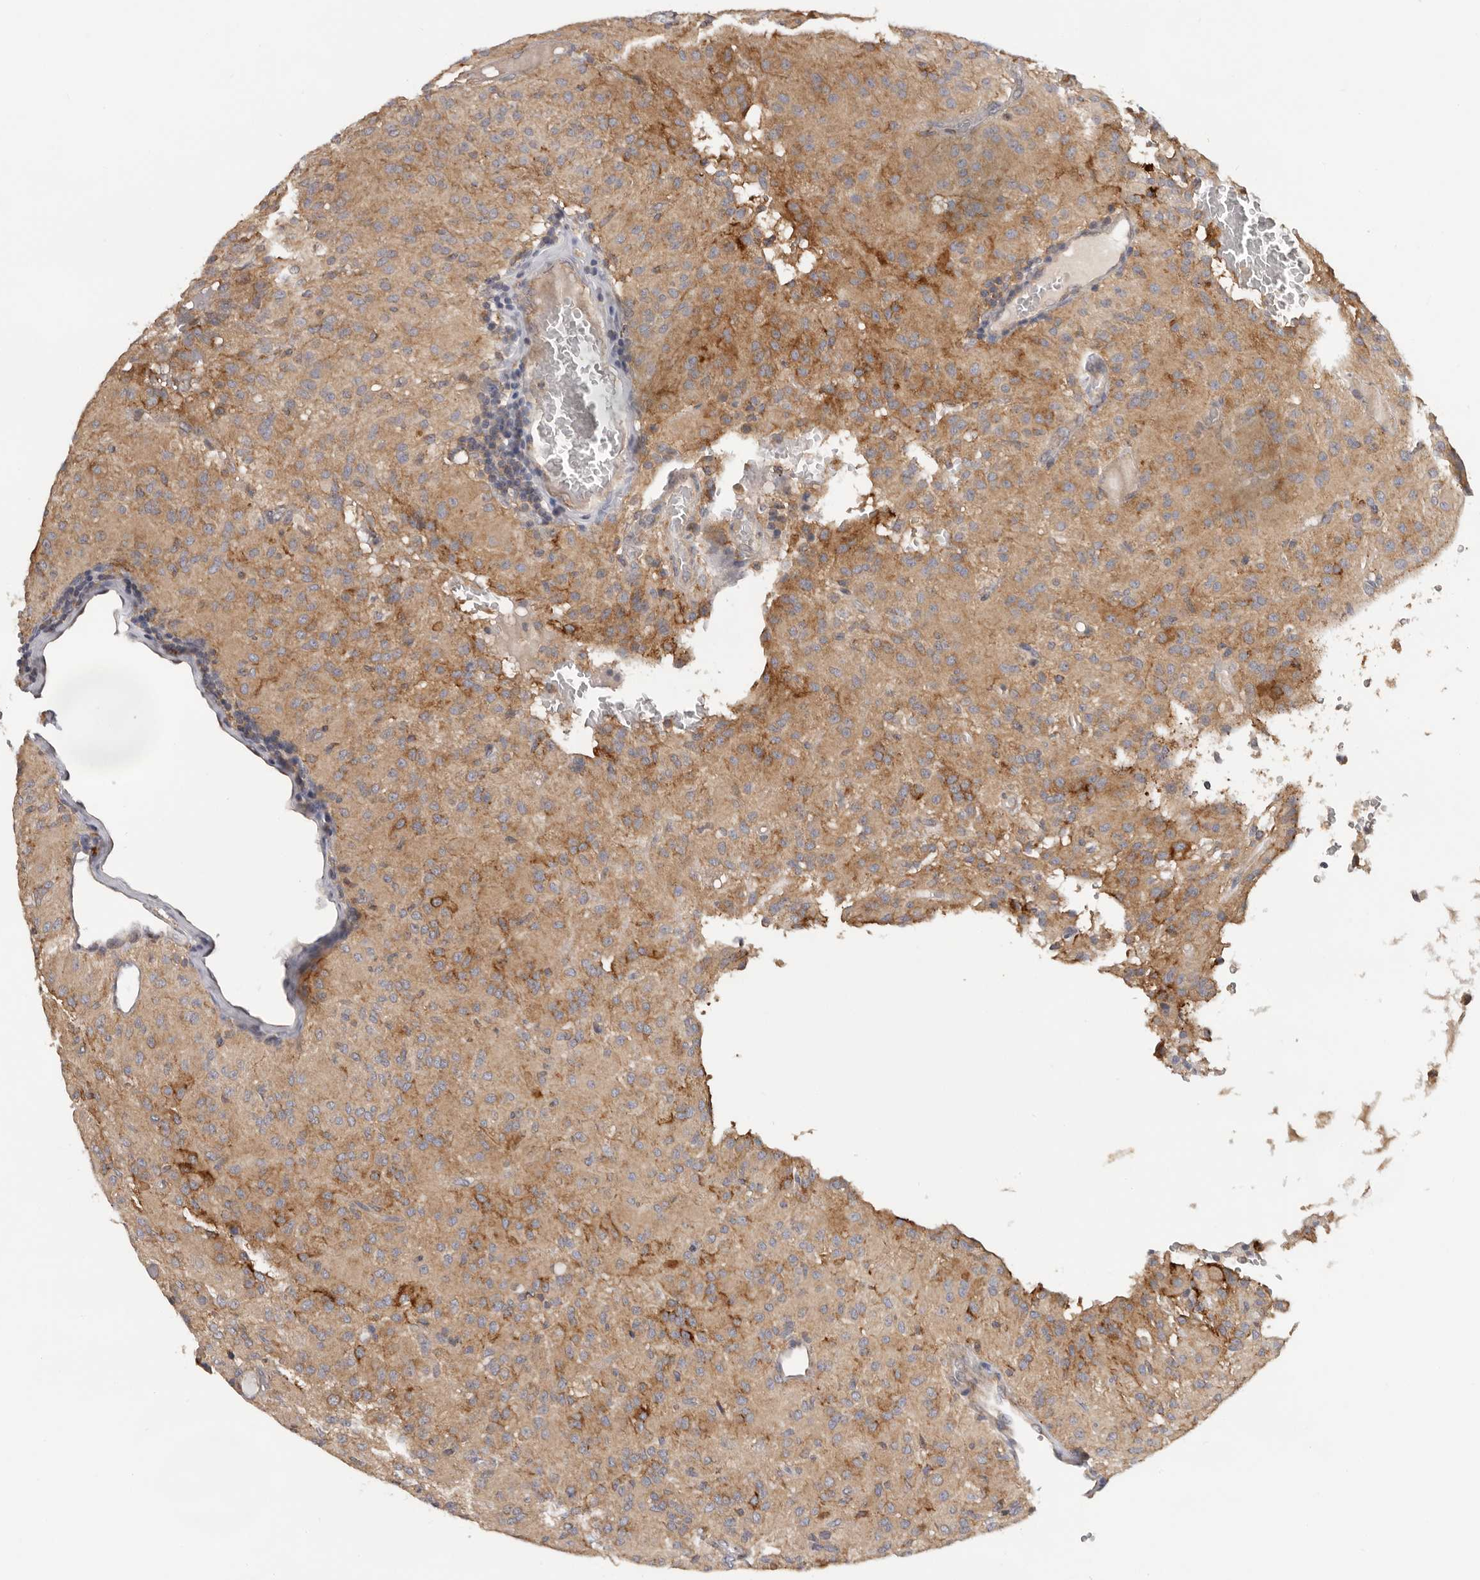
{"staining": {"intensity": "moderate", "quantity": ">75%", "location": "cytoplasmic/membranous"}, "tissue": "glioma", "cell_type": "Tumor cells", "image_type": "cancer", "snomed": [{"axis": "morphology", "description": "Glioma, malignant, High grade"}, {"axis": "topography", "description": "Brain"}], "caption": "A brown stain shows moderate cytoplasmic/membranous positivity of a protein in human malignant glioma (high-grade) tumor cells.", "gene": "PPP1R42", "patient": {"sex": "female", "age": 59}}